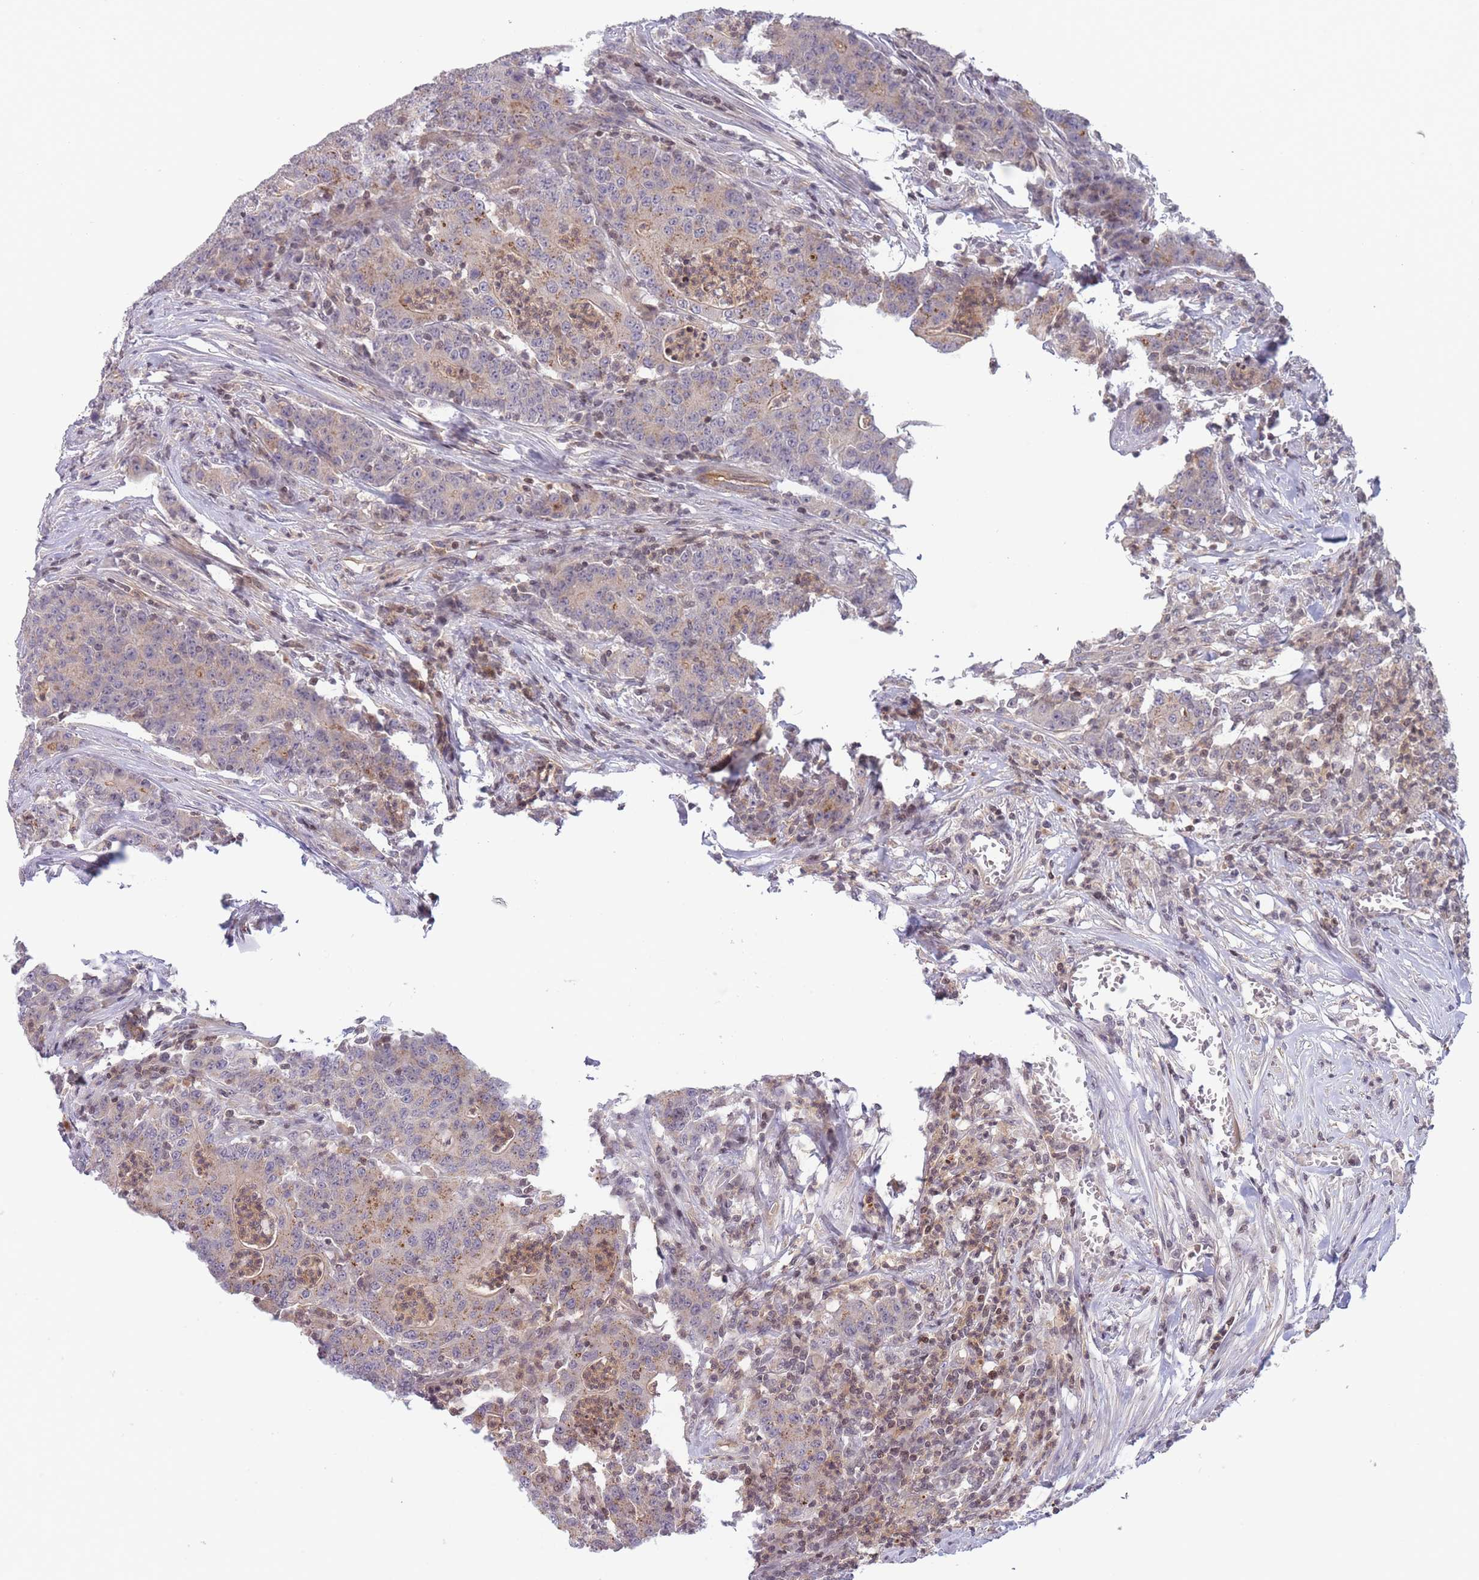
{"staining": {"intensity": "weak", "quantity": "25%-75%", "location": "cytoplasmic/membranous"}, "tissue": "colorectal cancer", "cell_type": "Tumor cells", "image_type": "cancer", "snomed": [{"axis": "morphology", "description": "Adenocarcinoma, NOS"}, {"axis": "topography", "description": "Colon"}], "caption": "IHC of colorectal cancer shows low levels of weak cytoplasmic/membranous positivity in about 25%-75% of tumor cells.", "gene": "SLC35F5", "patient": {"sex": "male", "age": 83}}